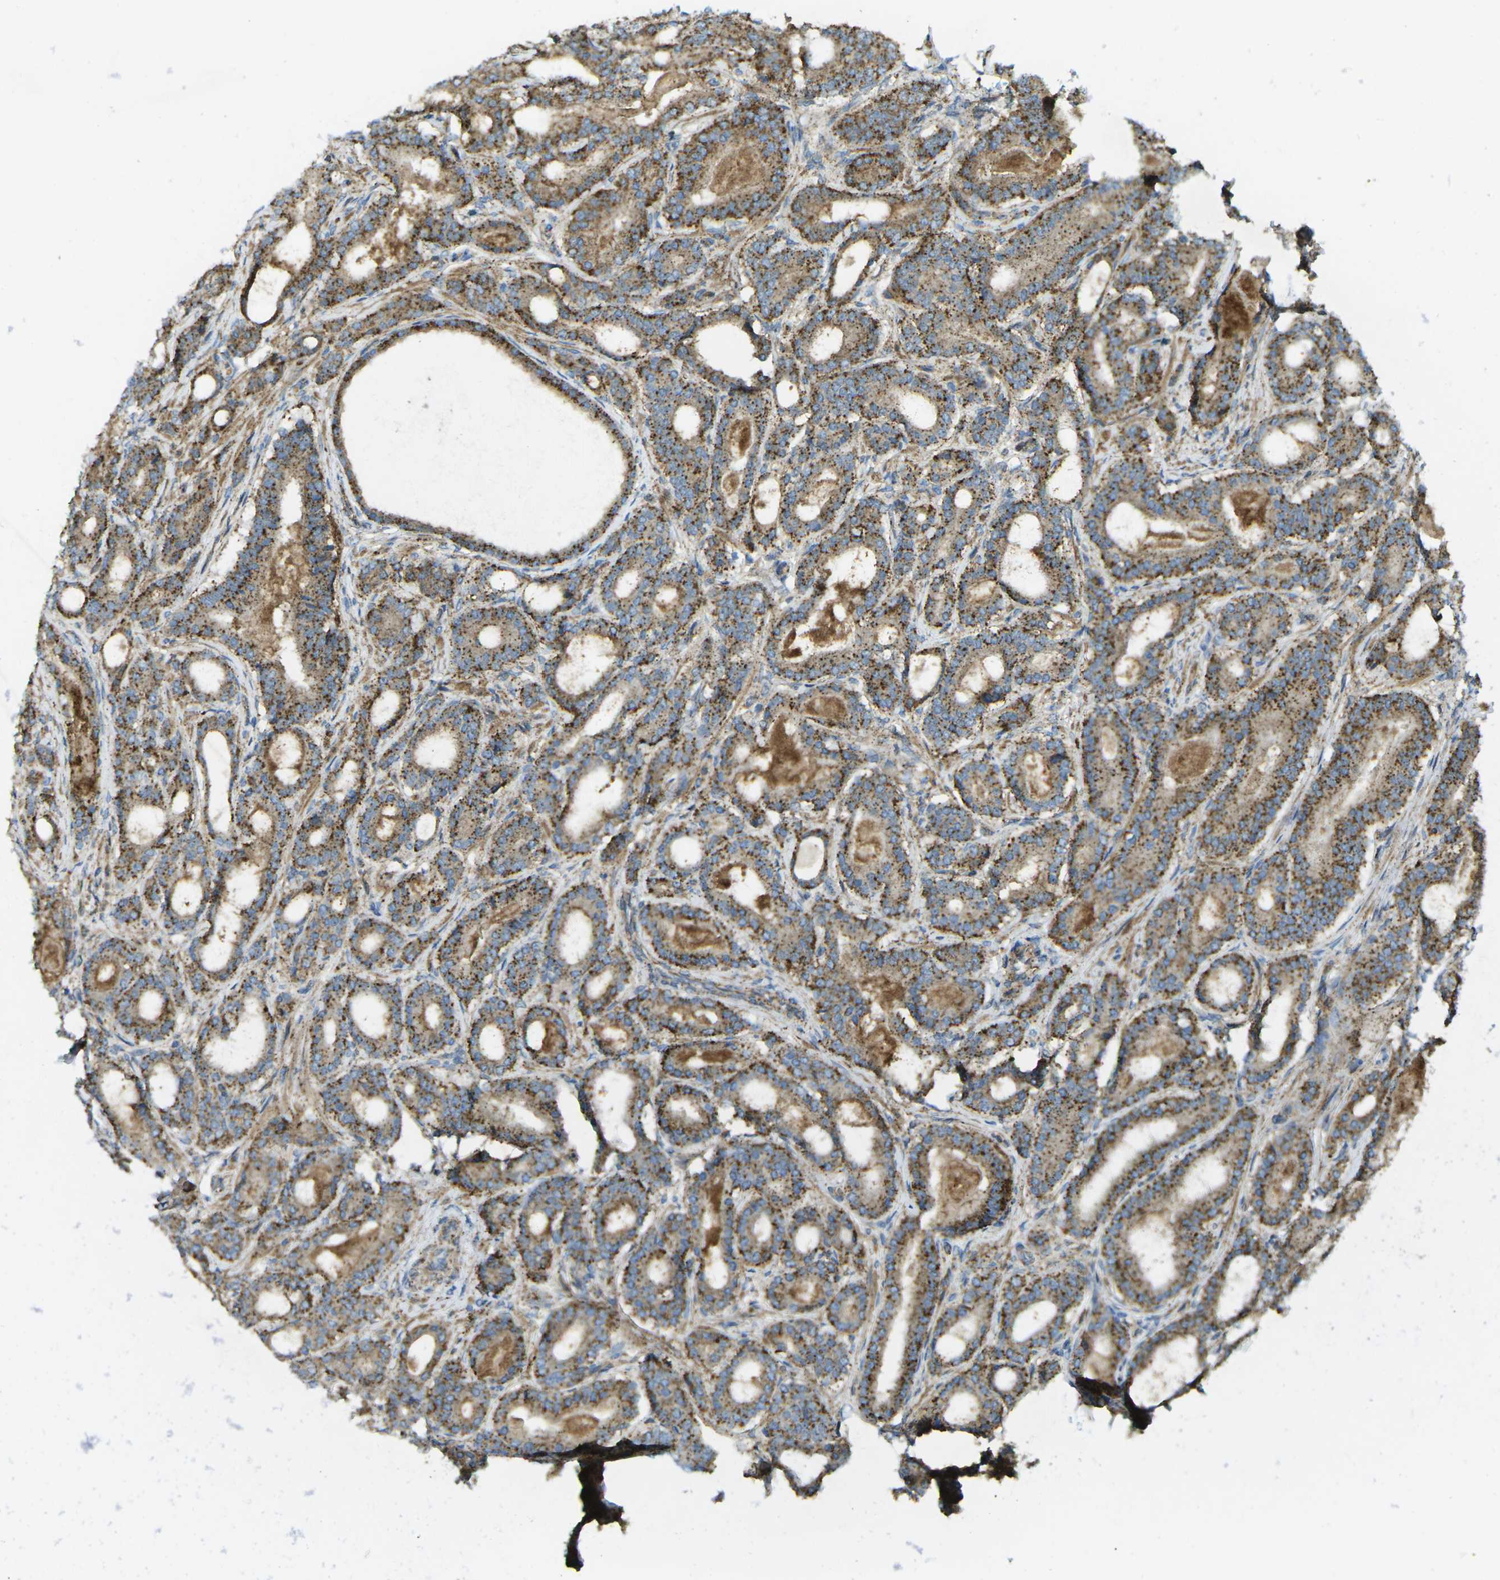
{"staining": {"intensity": "strong", "quantity": ">75%", "location": "cytoplasmic/membranous"}, "tissue": "prostate cancer", "cell_type": "Tumor cells", "image_type": "cancer", "snomed": [{"axis": "morphology", "description": "Adenocarcinoma, High grade"}, {"axis": "topography", "description": "Prostate"}], "caption": "IHC image of human prostate cancer stained for a protein (brown), which reveals high levels of strong cytoplasmic/membranous positivity in approximately >75% of tumor cells.", "gene": "CHMP3", "patient": {"sex": "male", "age": 60}}